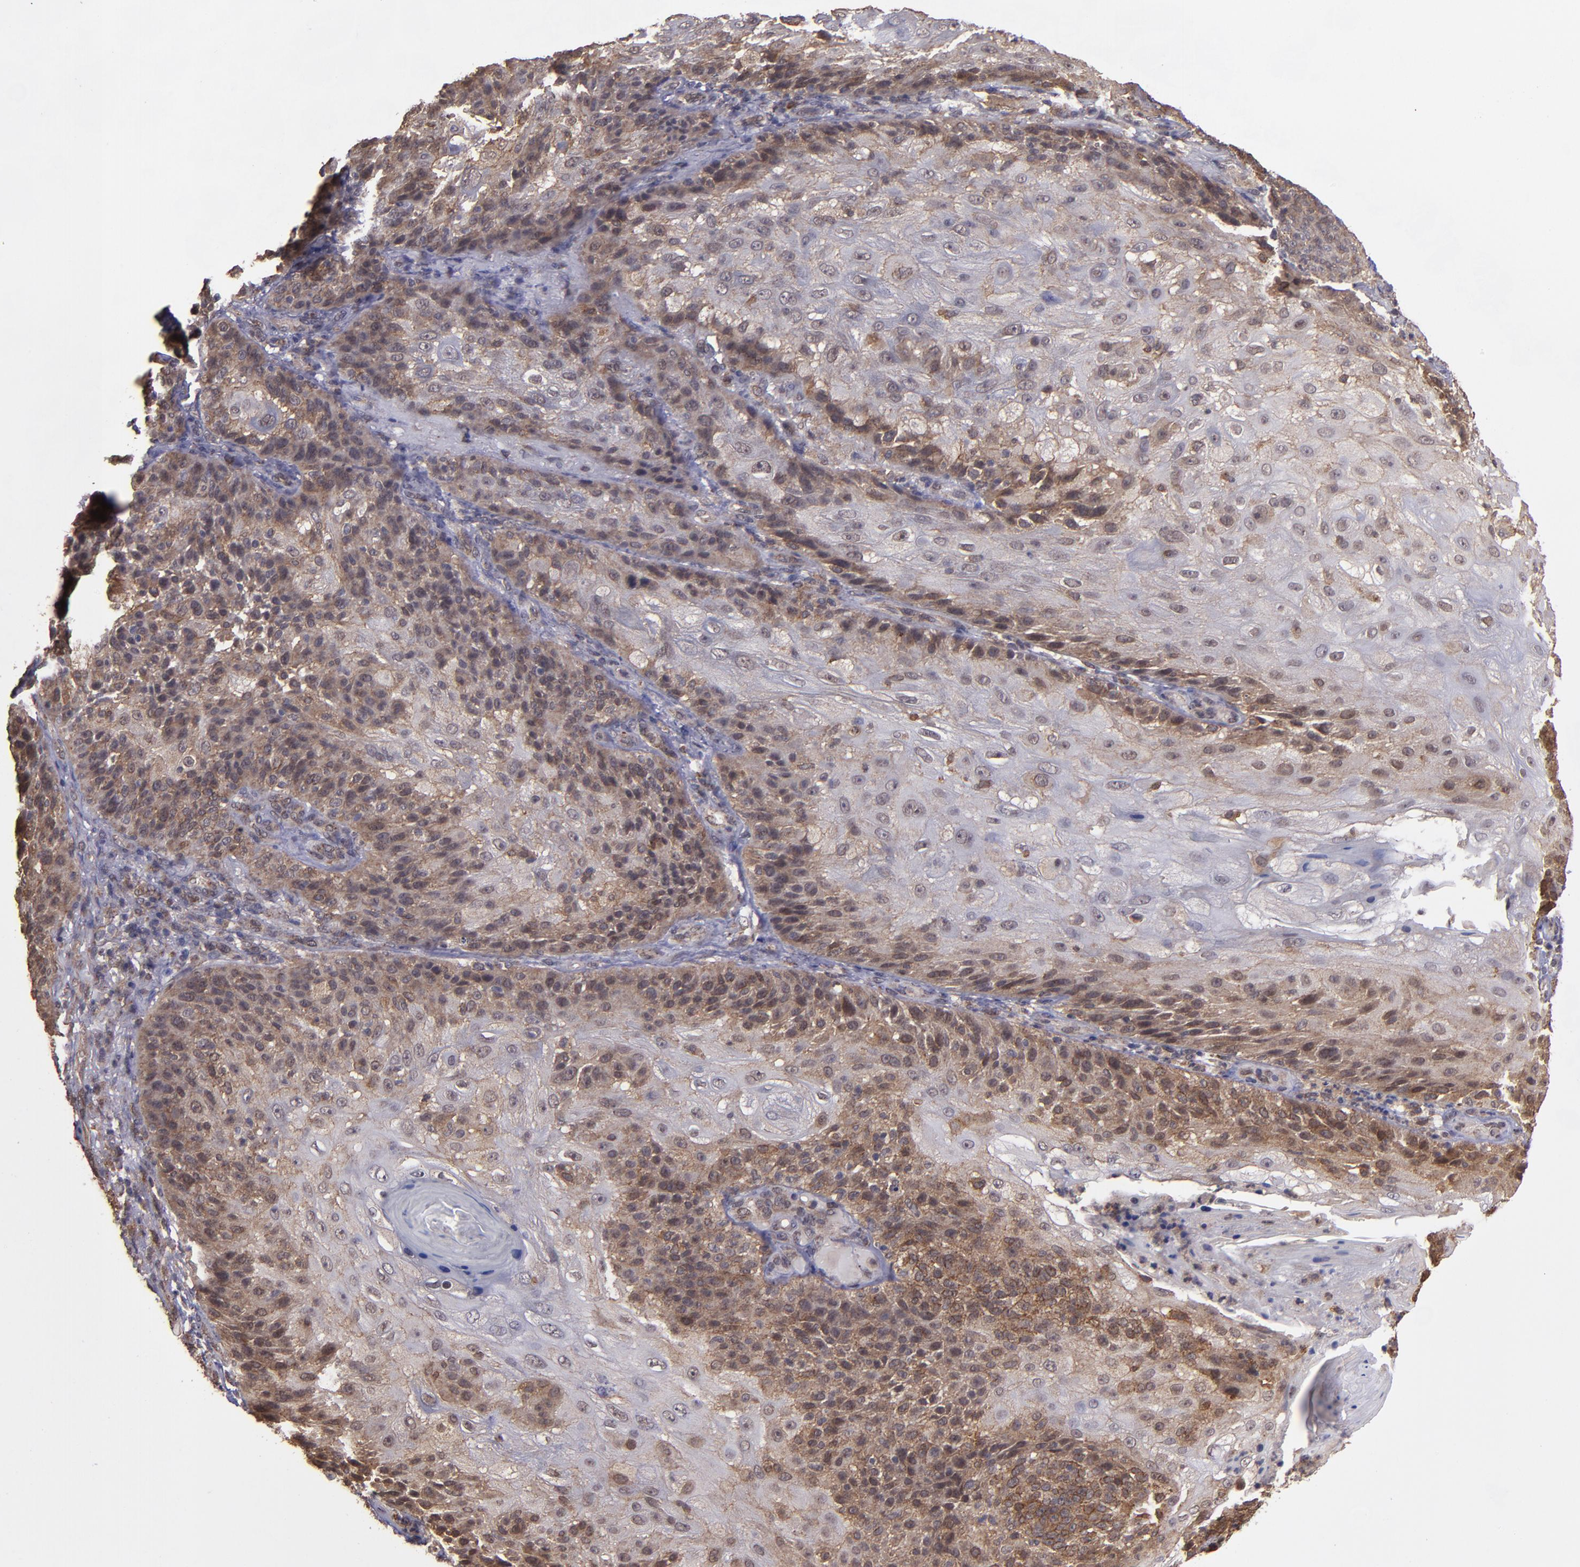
{"staining": {"intensity": "moderate", "quantity": "25%-75%", "location": "cytoplasmic/membranous,nuclear"}, "tissue": "skin cancer", "cell_type": "Tumor cells", "image_type": "cancer", "snomed": [{"axis": "morphology", "description": "Normal tissue, NOS"}, {"axis": "morphology", "description": "Squamous cell carcinoma, NOS"}, {"axis": "topography", "description": "Skin"}], "caption": "DAB (3,3'-diaminobenzidine) immunohistochemical staining of skin cancer demonstrates moderate cytoplasmic/membranous and nuclear protein expression in approximately 25%-75% of tumor cells.", "gene": "SIPA1L1", "patient": {"sex": "female", "age": 83}}